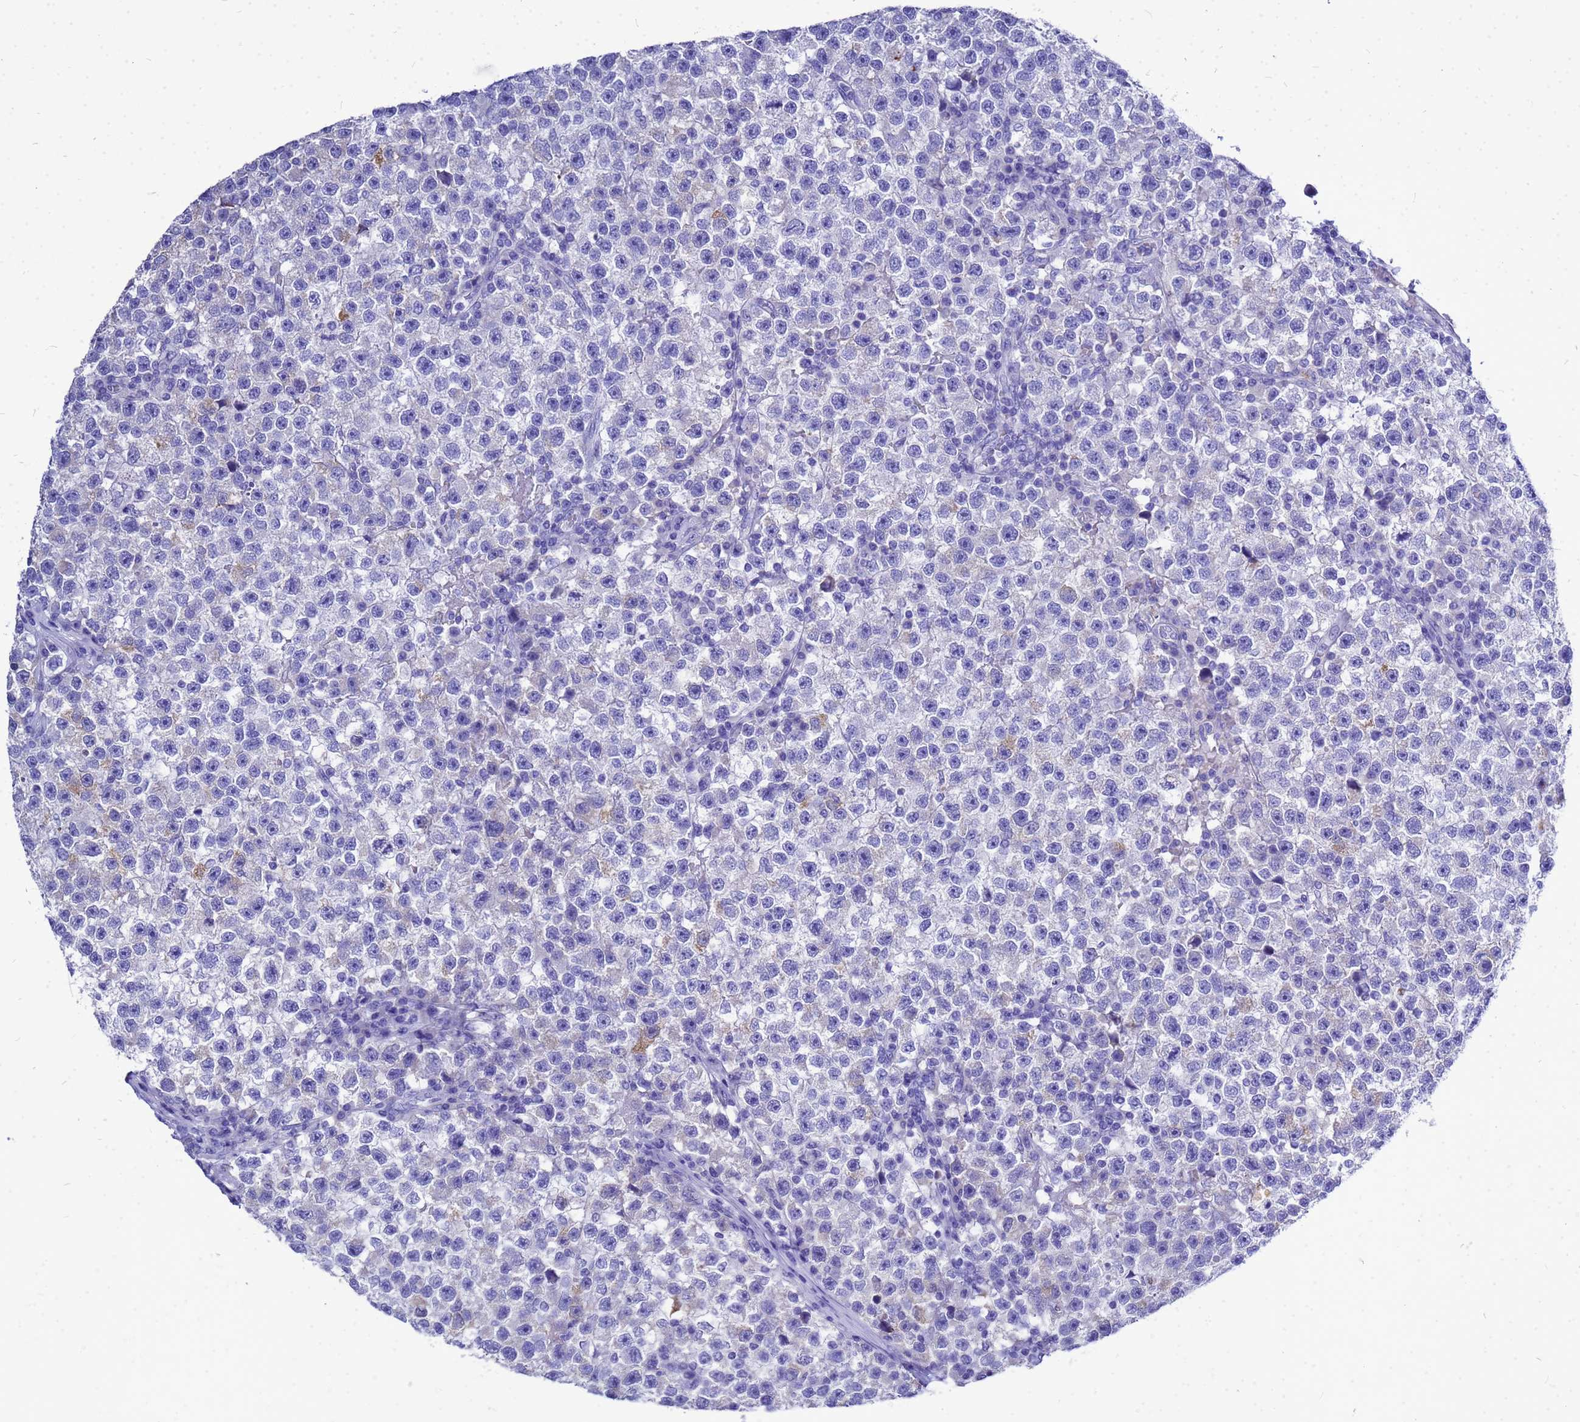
{"staining": {"intensity": "negative", "quantity": "none", "location": "none"}, "tissue": "testis cancer", "cell_type": "Tumor cells", "image_type": "cancer", "snomed": [{"axis": "morphology", "description": "Seminoma, NOS"}, {"axis": "topography", "description": "Testis"}], "caption": "This is an immunohistochemistry micrograph of human testis cancer. There is no staining in tumor cells.", "gene": "OR52E2", "patient": {"sex": "male", "age": 22}}